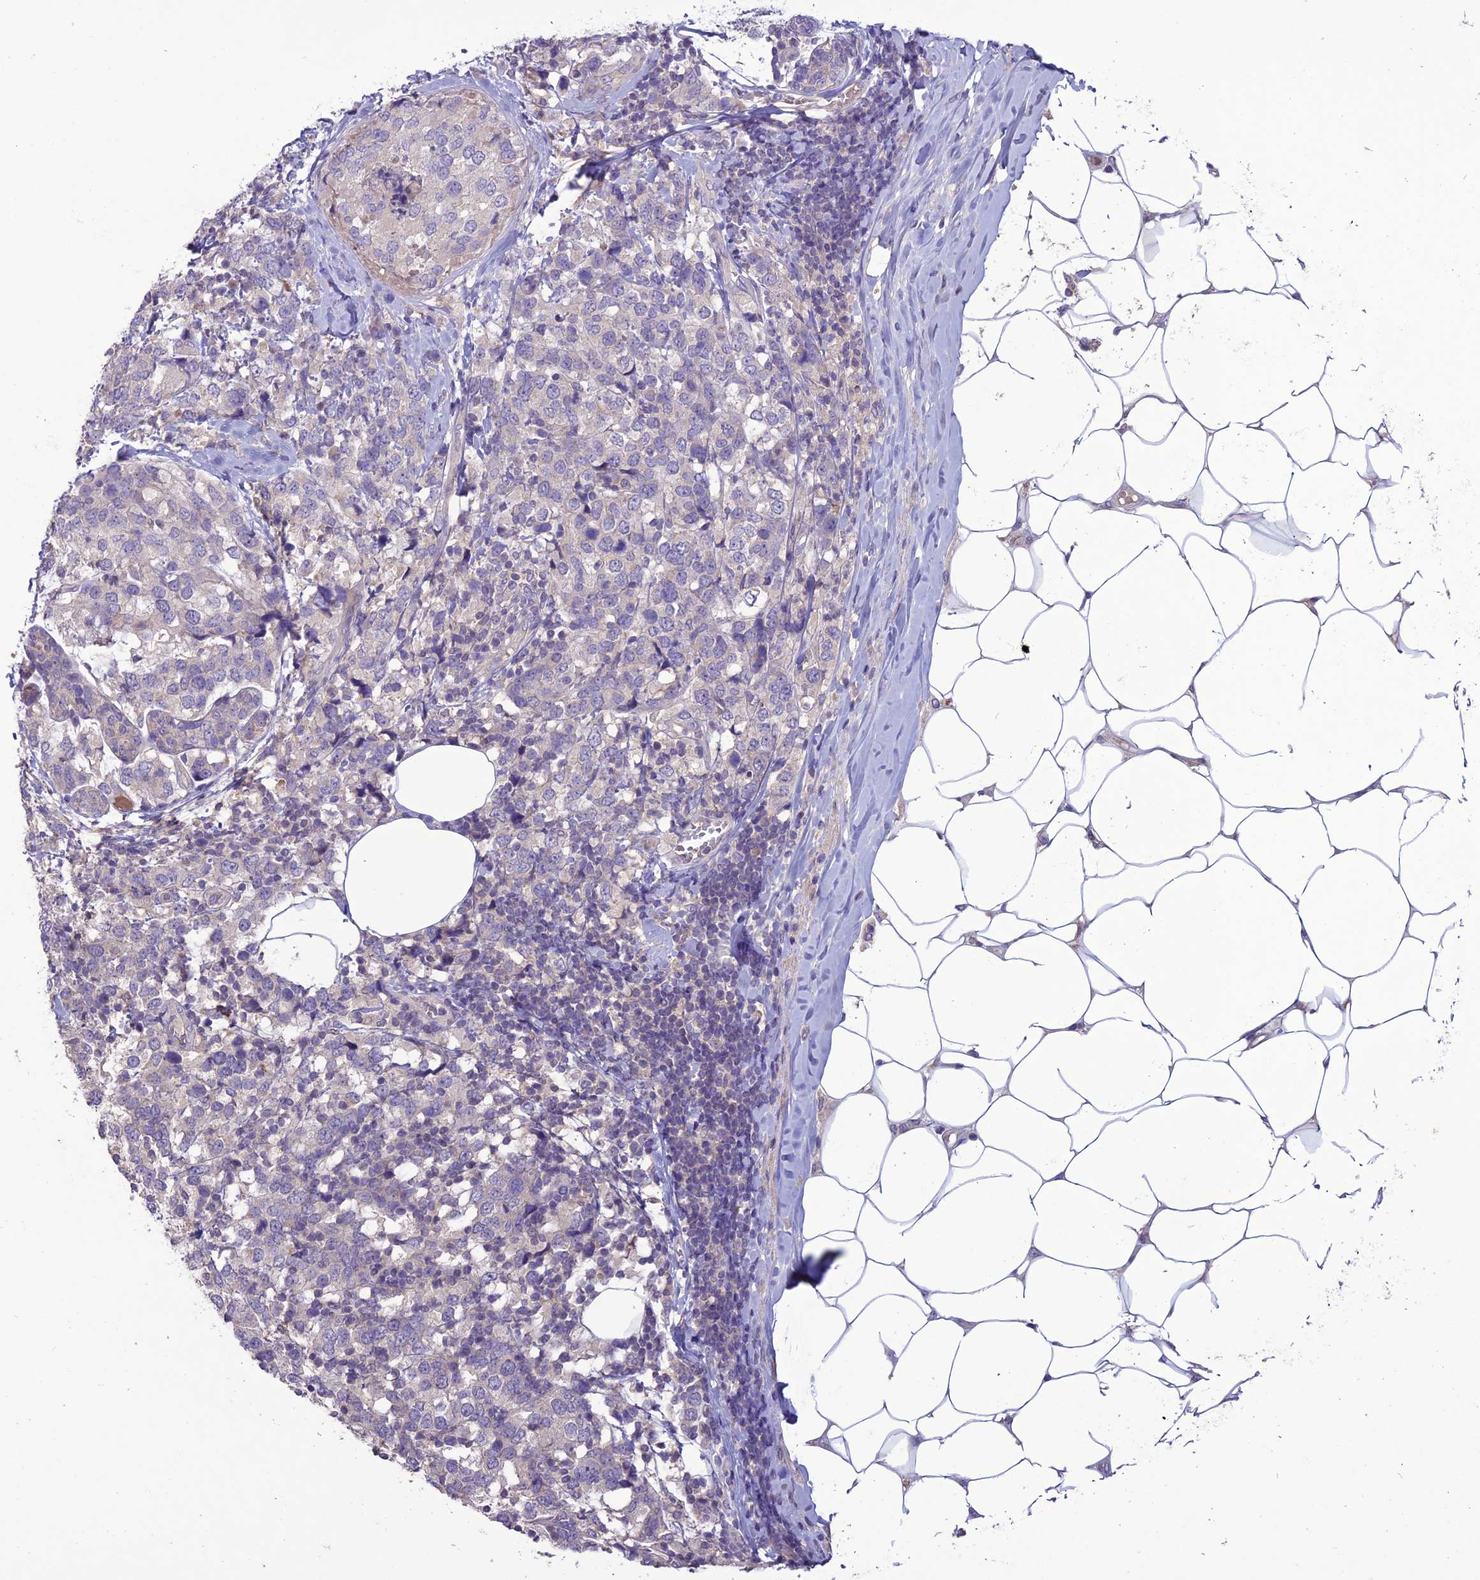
{"staining": {"intensity": "negative", "quantity": "none", "location": "none"}, "tissue": "breast cancer", "cell_type": "Tumor cells", "image_type": "cancer", "snomed": [{"axis": "morphology", "description": "Lobular carcinoma"}, {"axis": "topography", "description": "Breast"}], "caption": "Breast lobular carcinoma was stained to show a protein in brown. There is no significant positivity in tumor cells. (DAB (3,3'-diaminobenzidine) immunohistochemistry, high magnification).", "gene": "C2orf76", "patient": {"sex": "female", "age": 59}}